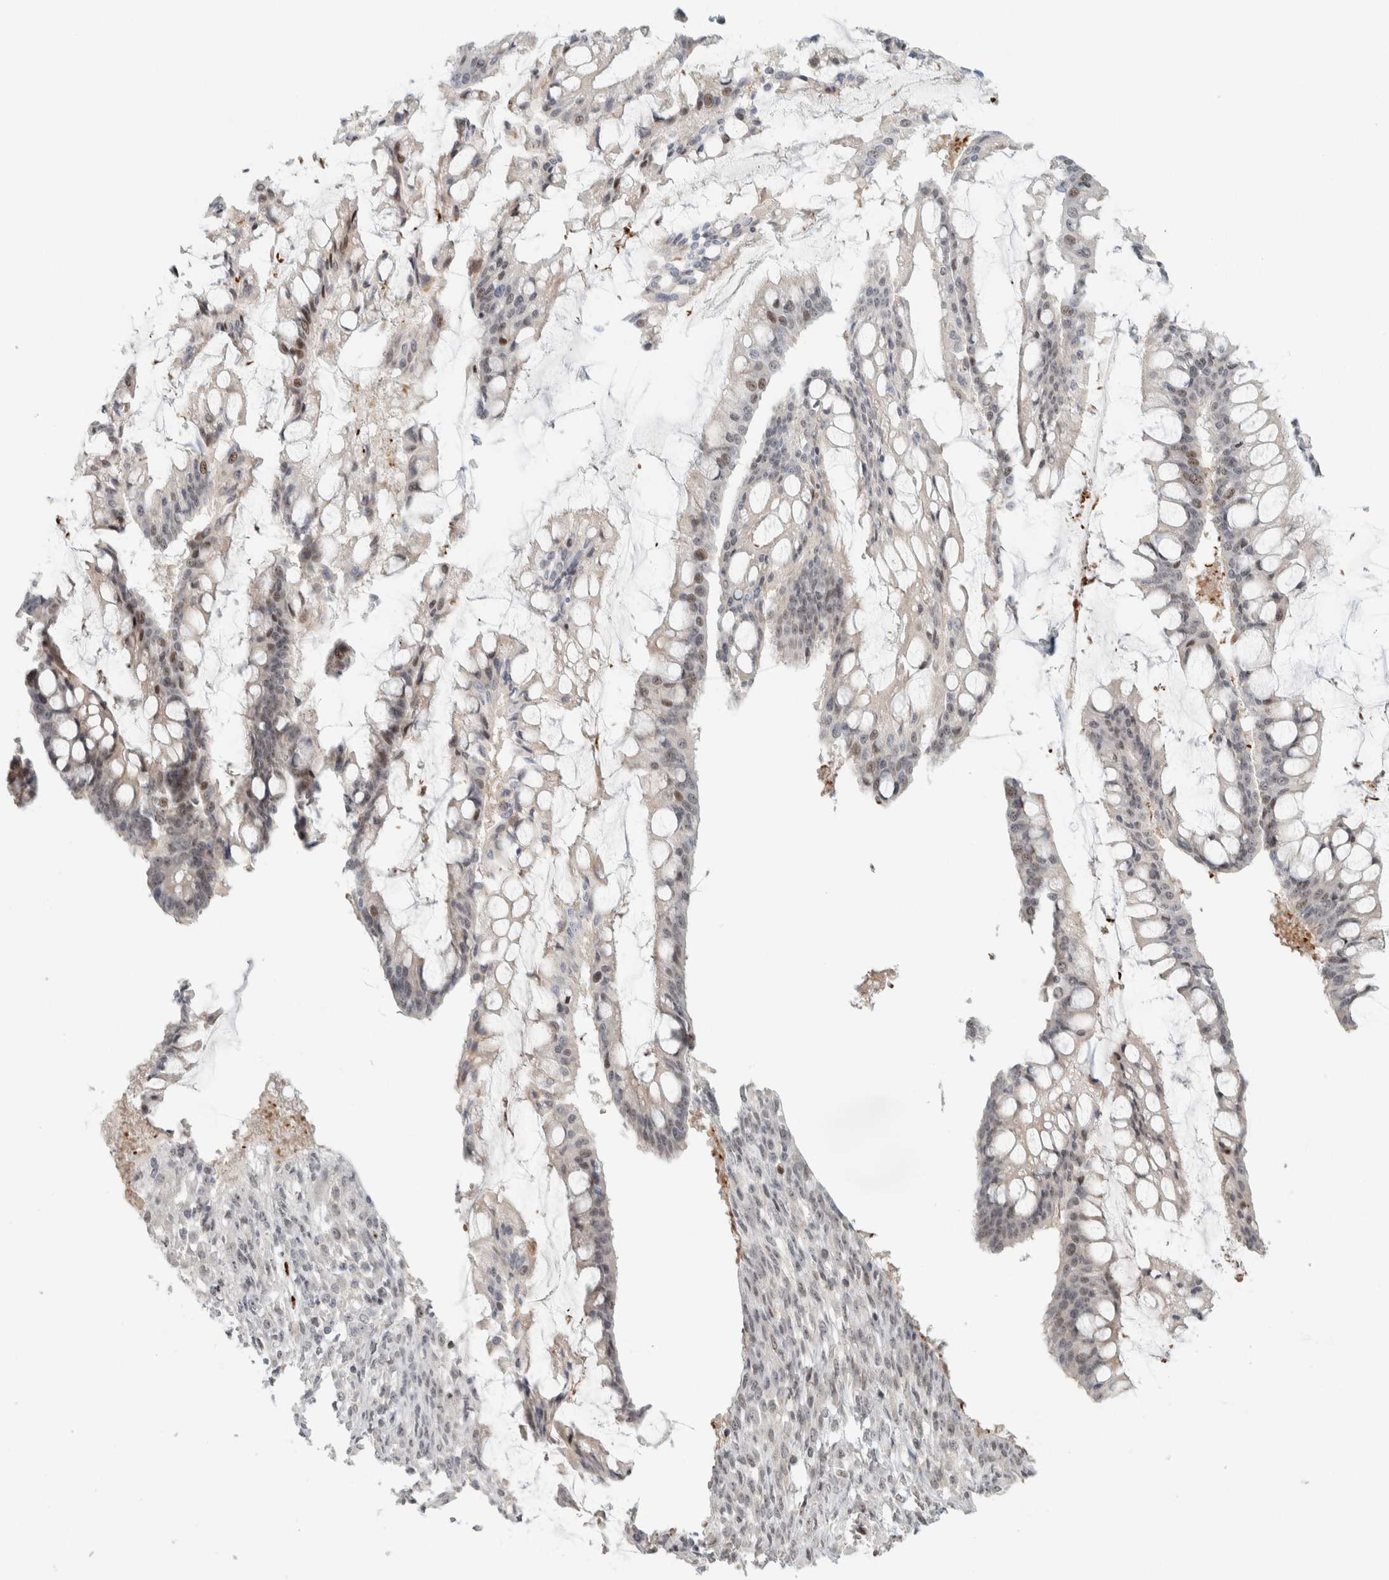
{"staining": {"intensity": "moderate", "quantity": "25%-75%", "location": "nuclear"}, "tissue": "ovarian cancer", "cell_type": "Tumor cells", "image_type": "cancer", "snomed": [{"axis": "morphology", "description": "Cystadenocarcinoma, mucinous, NOS"}, {"axis": "topography", "description": "Ovary"}], "caption": "The histopathology image exhibits immunohistochemical staining of ovarian cancer (mucinous cystadenocarcinoma). There is moderate nuclear staining is present in approximately 25%-75% of tumor cells.", "gene": "ZBTB2", "patient": {"sex": "female", "age": 73}}